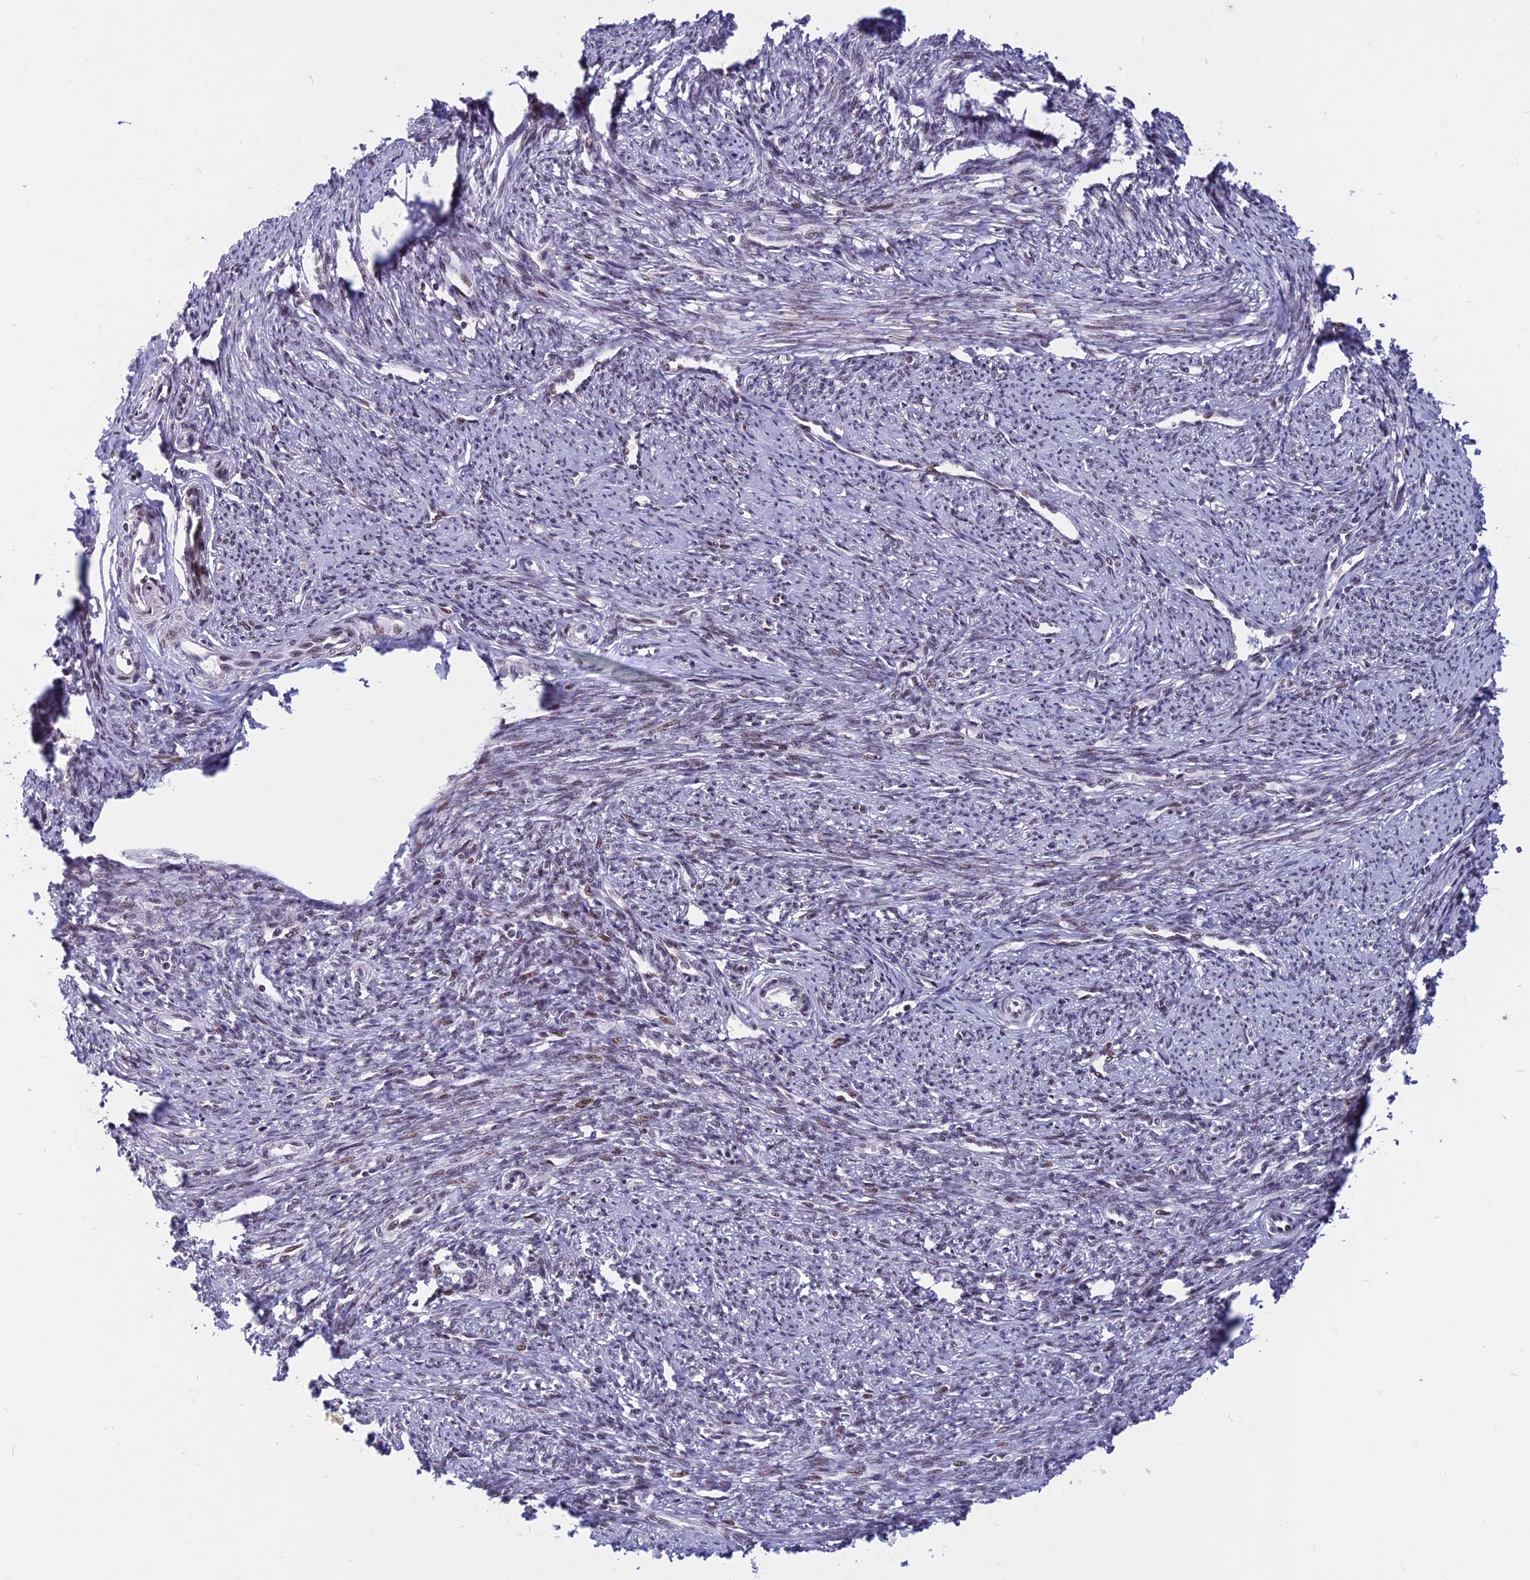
{"staining": {"intensity": "moderate", "quantity": "<25%", "location": "nuclear"}, "tissue": "smooth muscle", "cell_type": "Smooth muscle cells", "image_type": "normal", "snomed": [{"axis": "morphology", "description": "Normal tissue, NOS"}, {"axis": "topography", "description": "Smooth muscle"}, {"axis": "topography", "description": "Uterus"}], "caption": "Immunohistochemical staining of unremarkable smooth muscle demonstrates low levels of moderate nuclear staining in approximately <25% of smooth muscle cells.", "gene": "CDC7", "patient": {"sex": "female", "age": 59}}